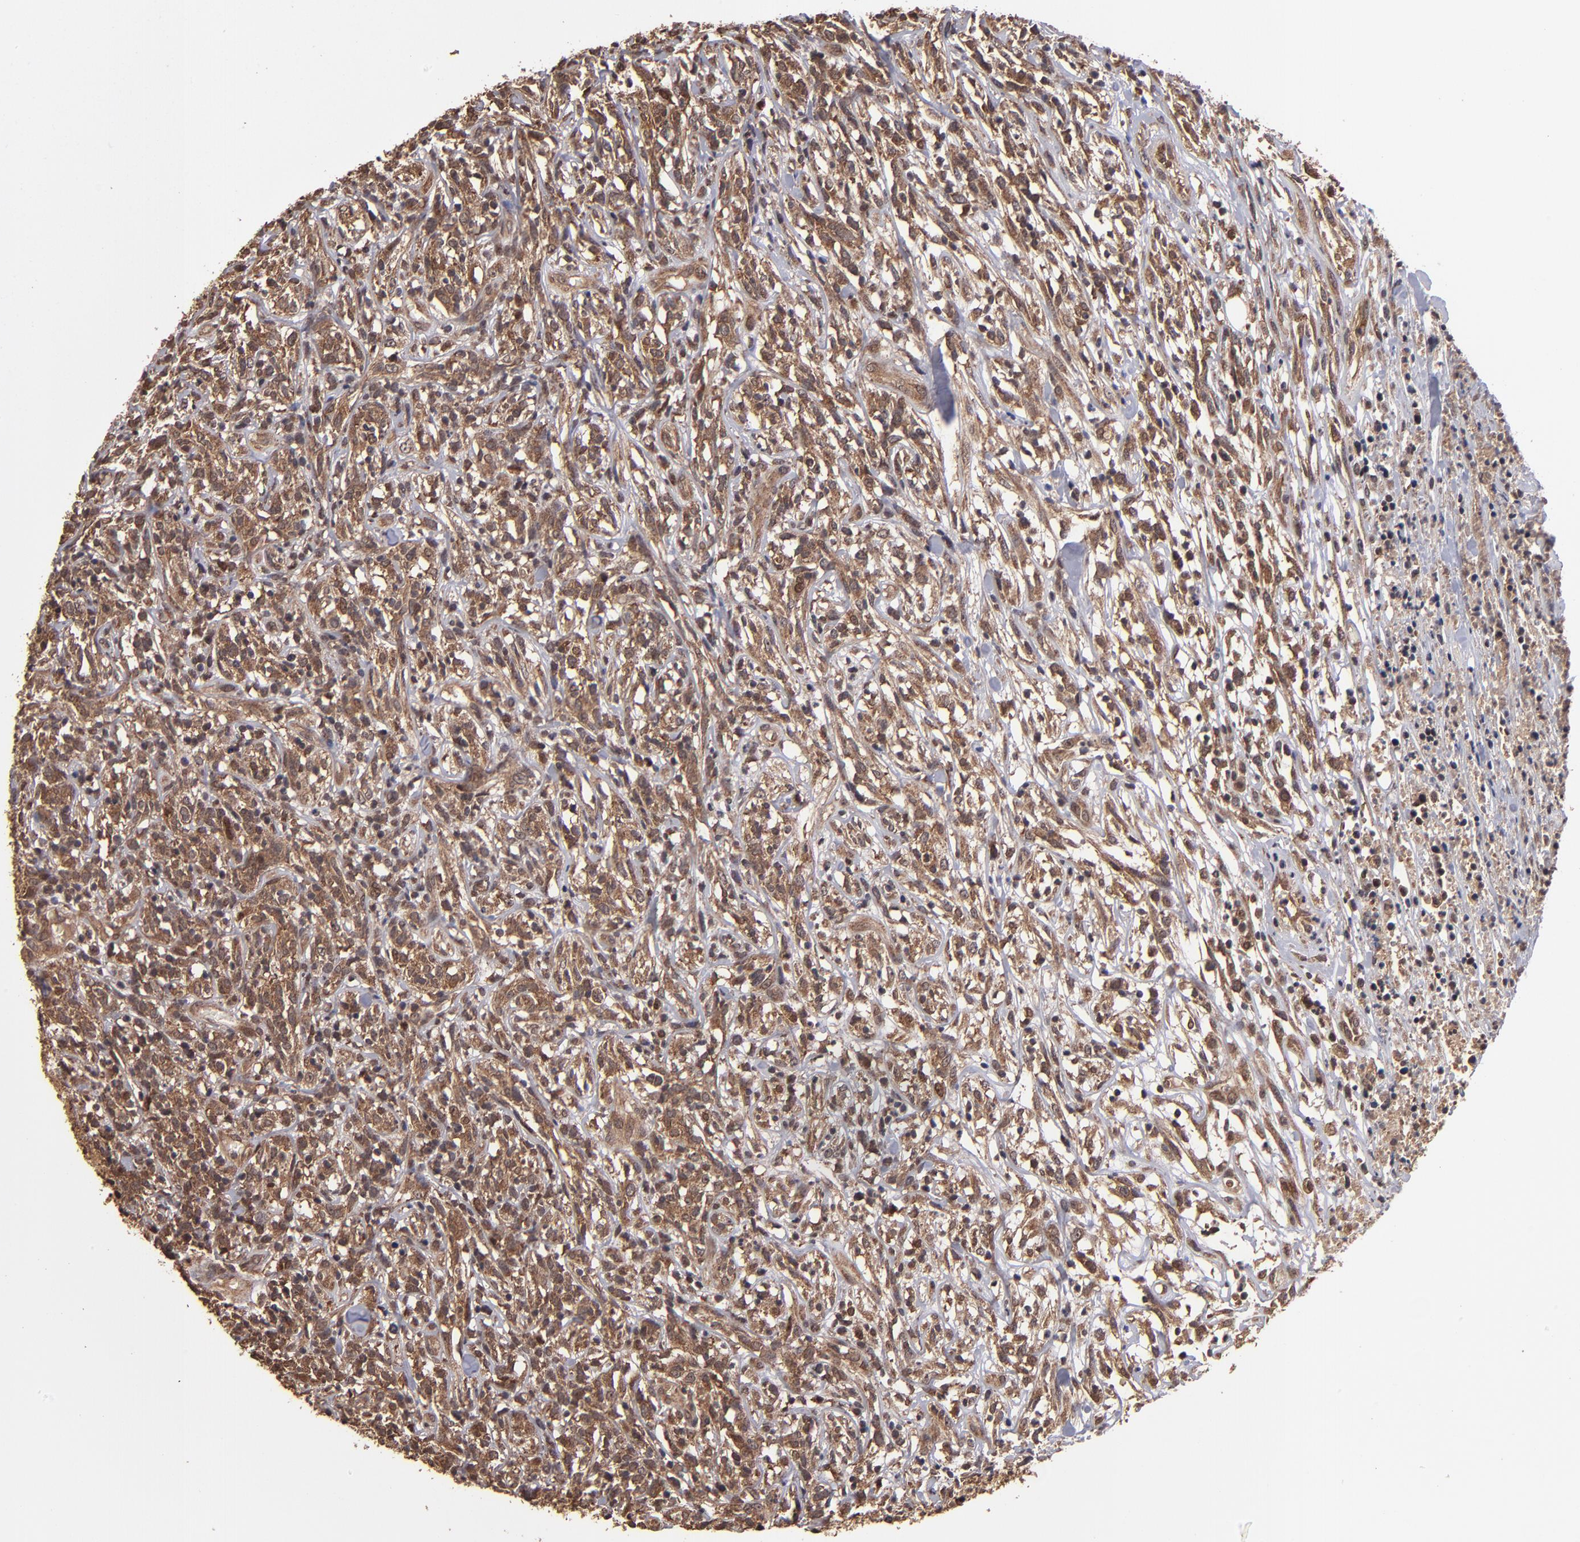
{"staining": {"intensity": "moderate", "quantity": ">75%", "location": "cytoplasmic/membranous"}, "tissue": "lymphoma", "cell_type": "Tumor cells", "image_type": "cancer", "snomed": [{"axis": "morphology", "description": "Malignant lymphoma, non-Hodgkin's type, High grade"}, {"axis": "topography", "description": "Lymph node"}], "caption": "Lymphoma stained with a protein marker exhibits moderate staining in tumor cells.", "gene": "NFE2L2", "patient": {"sex": "female", "age": 73}}